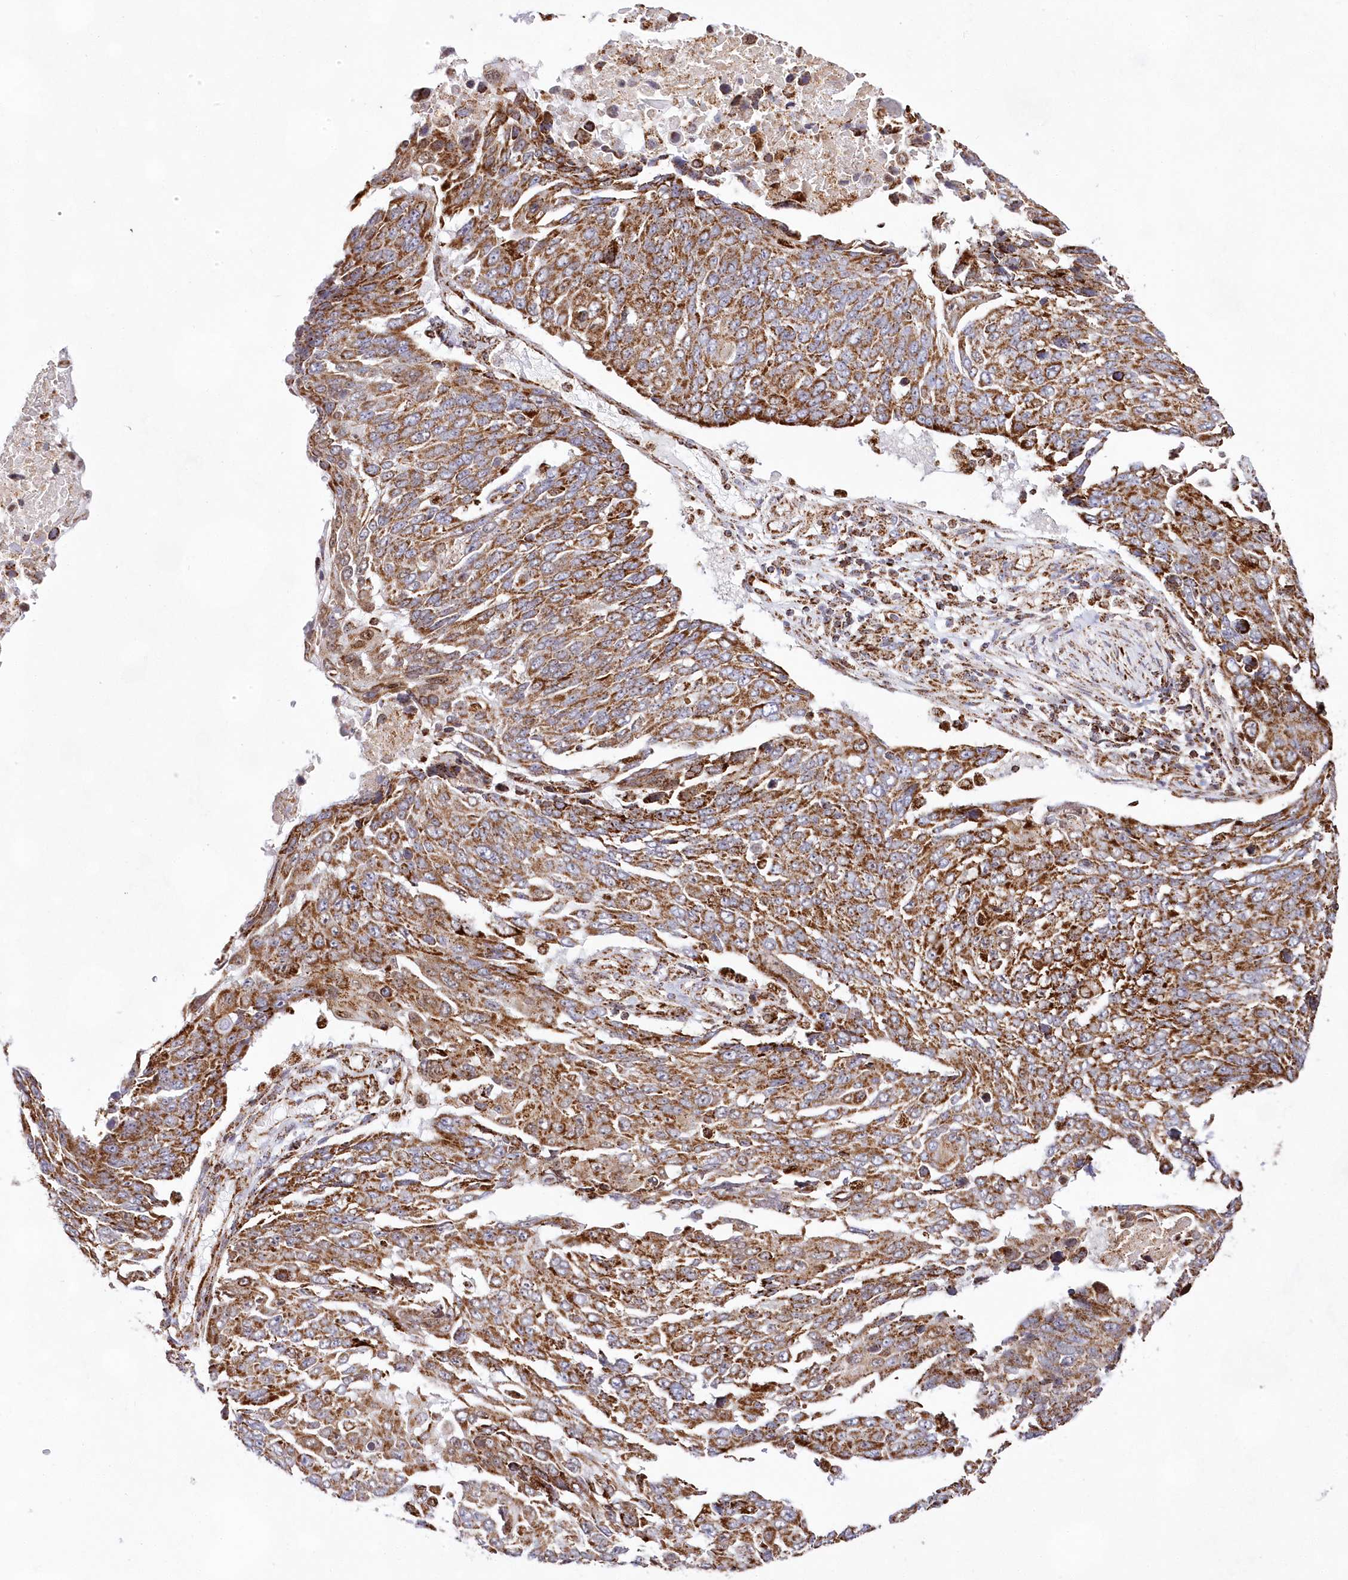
{"staining": {"intensity": "moderate", "quantity": ">75%", "location": "cytoplasmic/membranous"}, "tissue": "lung cancer", "cell_type": "Tumor cells", "image_type": "cancer", "snomed": [{"axis": "morphology", "description": "Squamous cell carcinoma, NOS"}, {"axis": "topography", "description": "Lung"}], "caption": "Moderate cytoplasmic/membranous positivity for a protein is identified in about >75% of tumor cells of lung cancer using IHC.", "gene": "HADHB", "patient": {"sex": "male", "age": 66}}